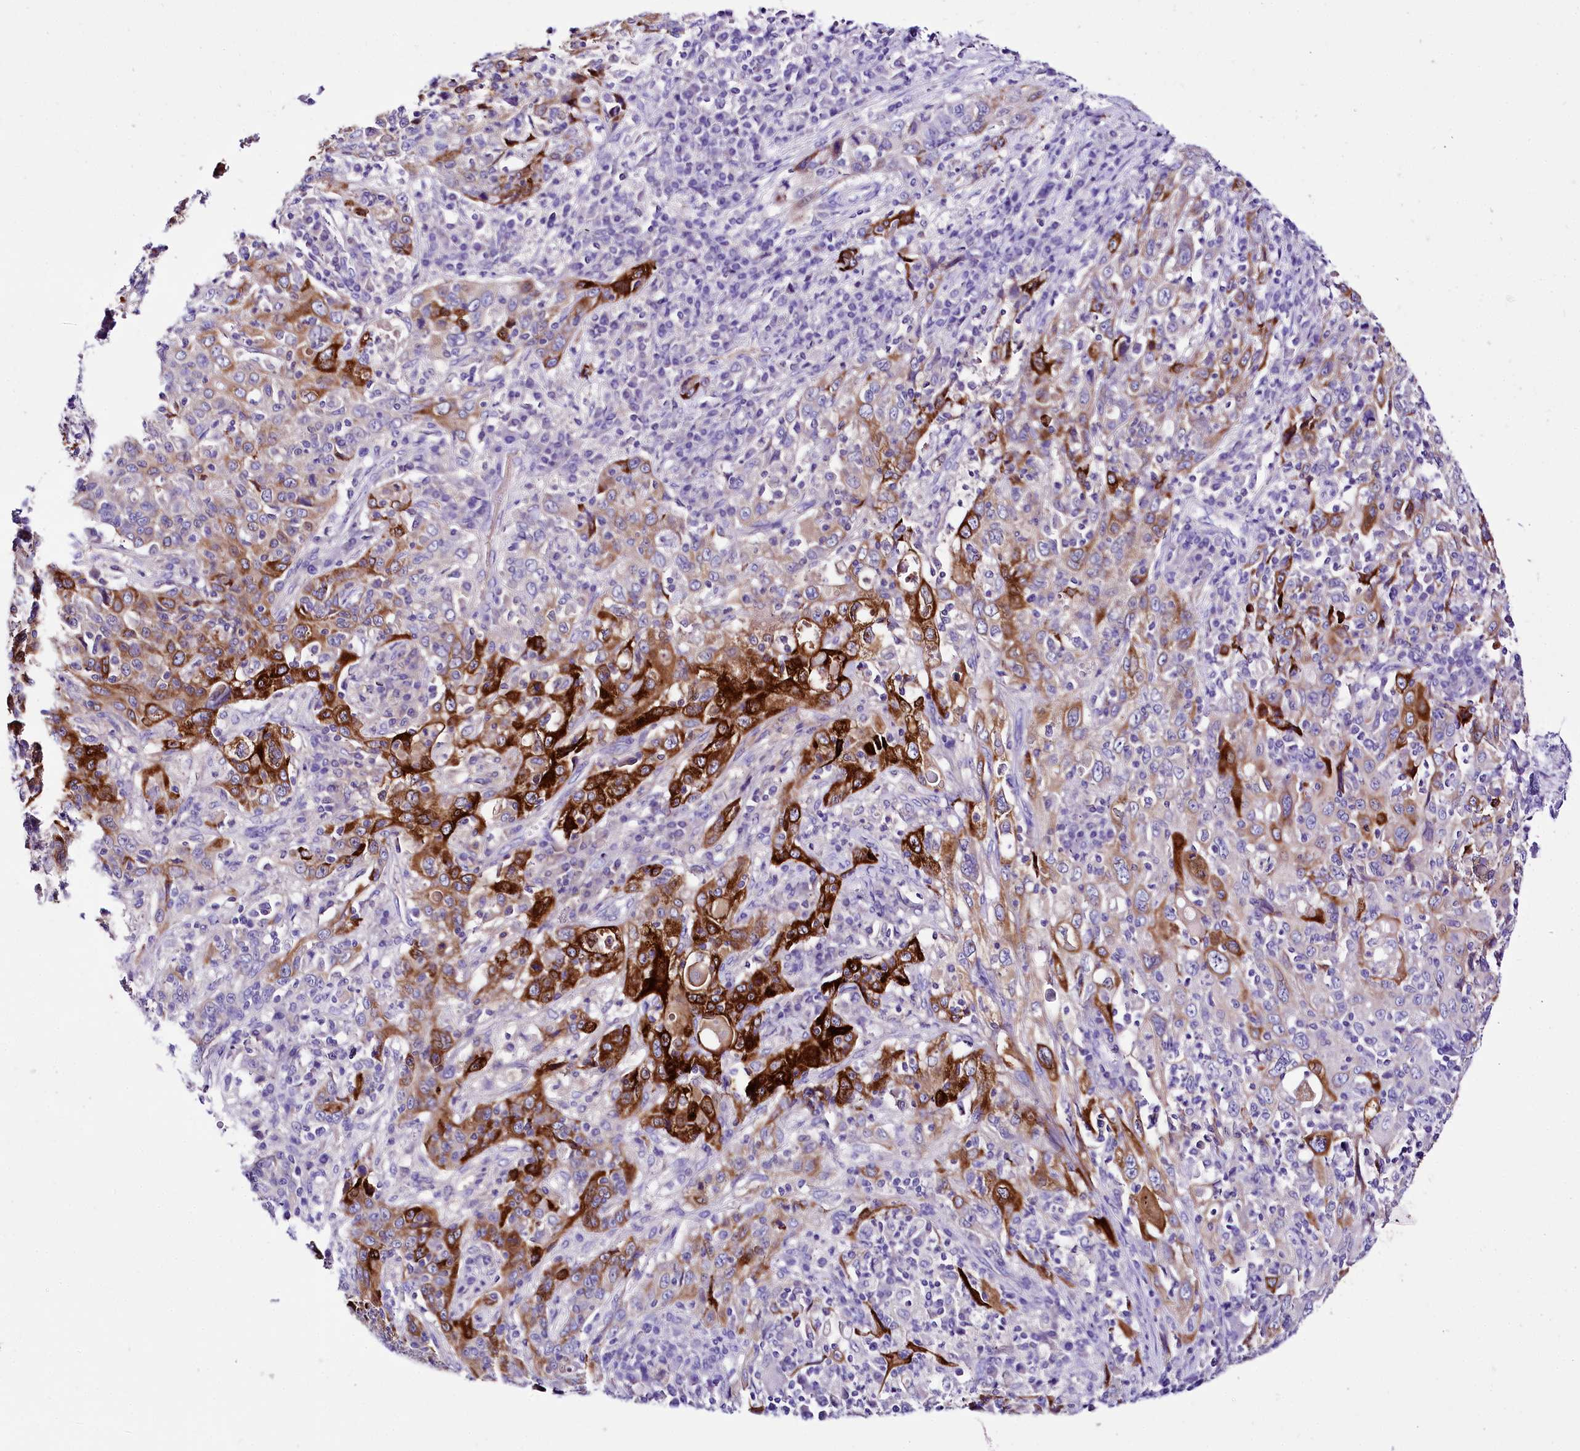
{"staining": {"intensity": "strong", "quantity": ">75%", "location": "cytoplasmic/membranous"}, "tissue": "cervical cancer", "cell_type": "Tumor cells", "image_type": "cancer", "snomed": [{"axis": "morphology", "description": "Squamous cell carcinoma, NOS"}, {"axis": "topography", "description": "Cervix"}], "caption": "Immunohistochemical staining of cervical cancer exhibits high levels of strong cytoplasmic/membranous staining in about >75% of tumor cells. Using DAB (brown) and hematoxylin (blue) stains, captured at high magnification using brightfield microscopy.", "gene": "A2ML1", "patient": {"sex": "female", "age": 46}}